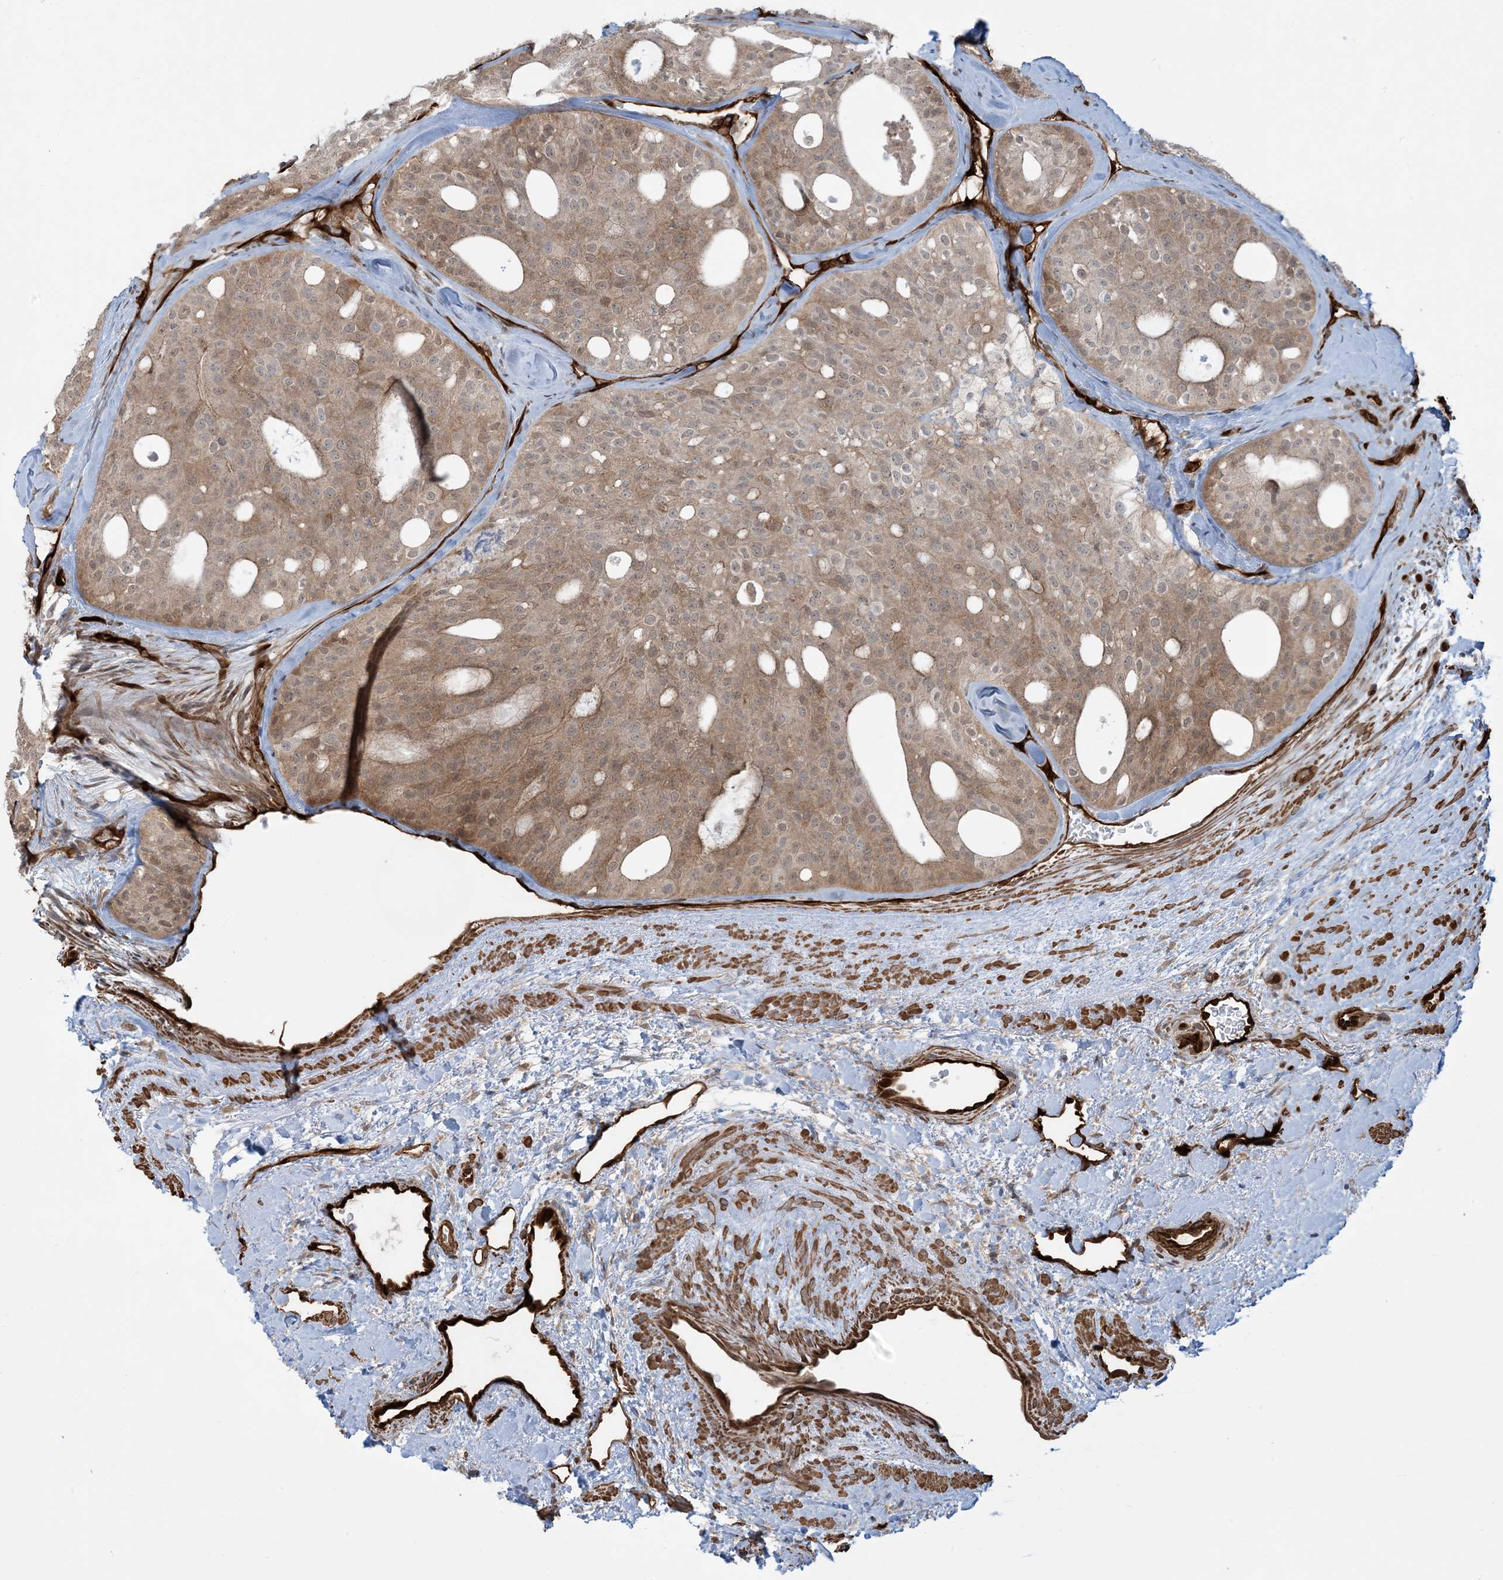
{"staining": {"intensity": "moderate", "quantity": ">75%", "location": "cytoplasmic/membranous"}, "tissue": "thyroid cancer", "cell_type": "Tumor cells", "image_type": "cancer", "snomed": [{"axis": "morphology", "description": "Follicular adenoma carcinoma, NOS"}, {"axis": "topography", "description": "Thyroid gland"}], "caption": "Immunohistochemistry (IHC) (DAB) staining of human thyroid cancer reveals moderate cytoplasmic/membranous protein staining in approximately >75% of tumor cells.", "gene": "PPM1F", "patient": {"sex": "male", "age": 75}}